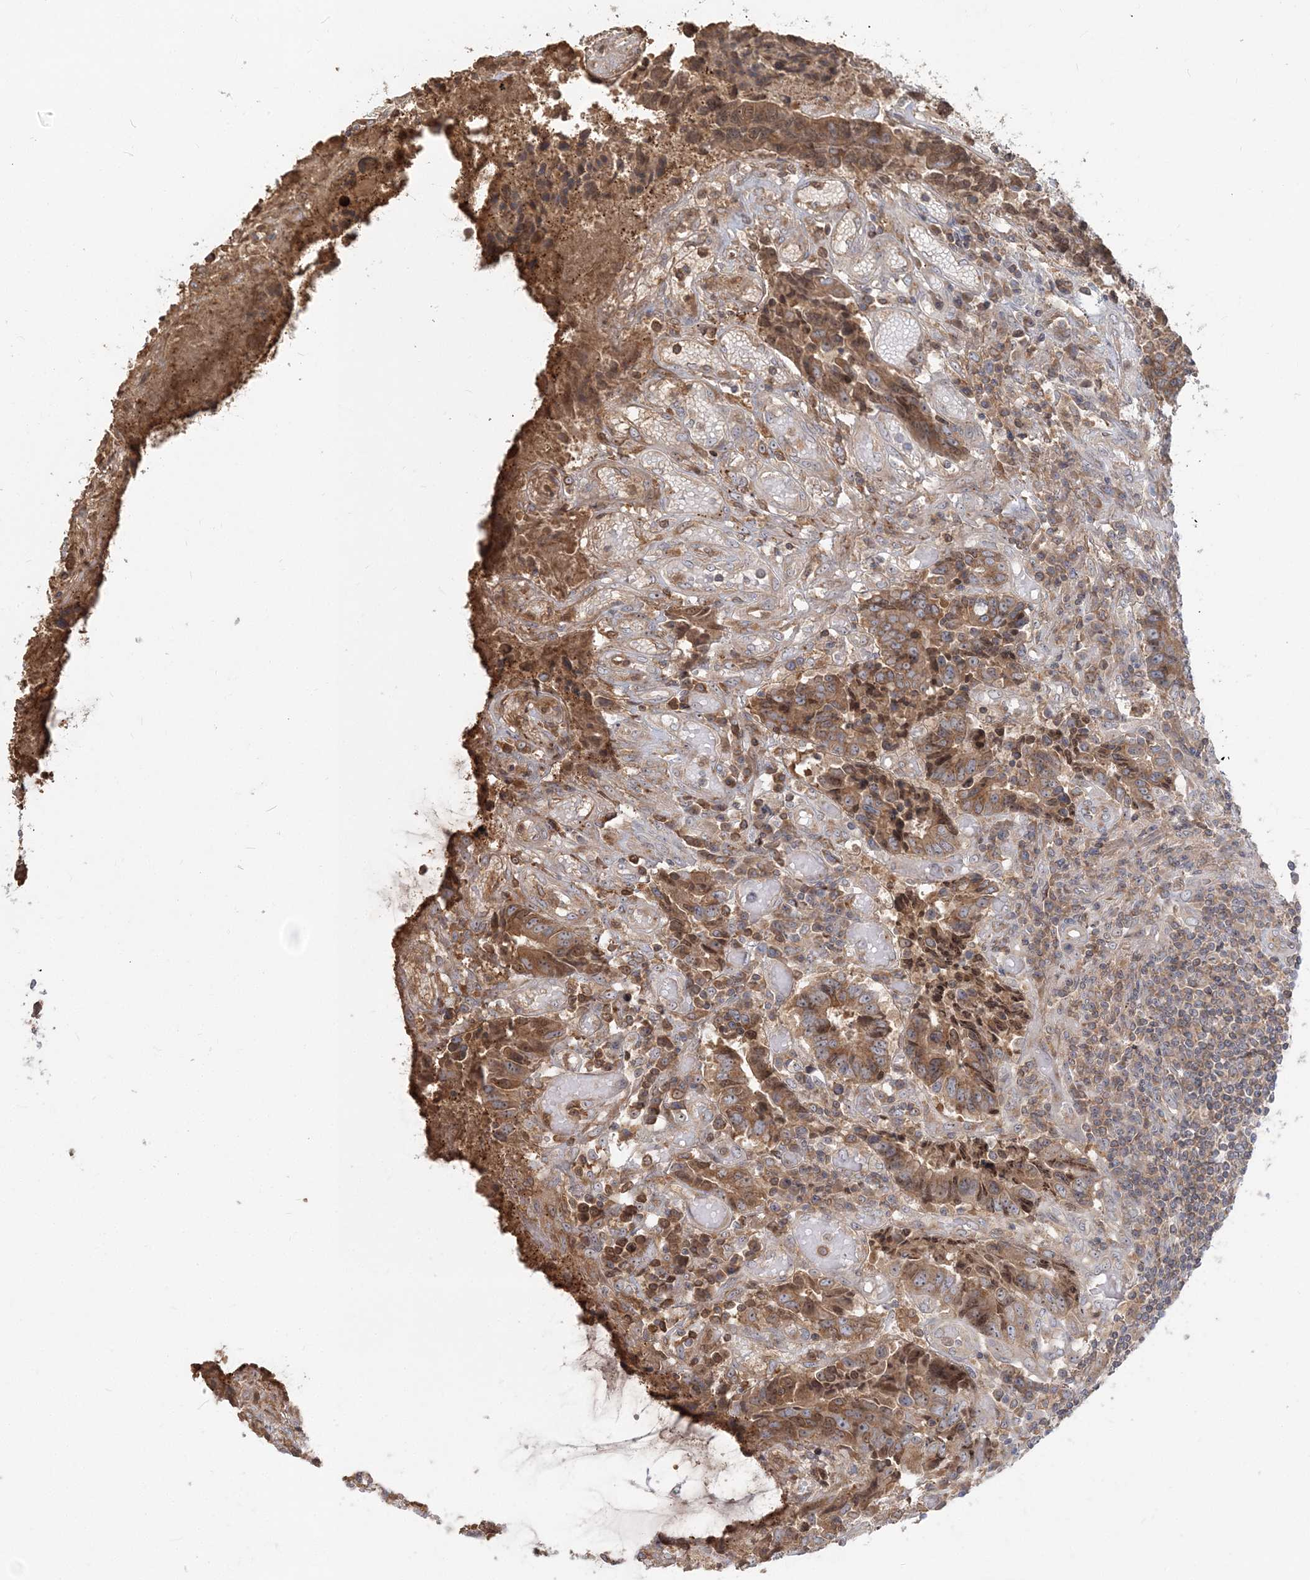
{"staining": {"intensity": "moderate", "quantity": ">75%", "location": "cytoplasmic/membranous"}, "tissue": "colorectal cancer", "cell_type": "Tumor cells", "image_type": "cancer", "snomed": [{"axis": "morphology", "description": "Adenocarcinoma, NOS"}, {"axis": "topography", "description": "Rectum"}], "caption": "This micrograph shows immunohistochemistry staining of colorectal adenocarcinoma, with medium moderate cytoplasmic/membranous positivity in approximately >75% of tumor cells.", "gene": "AP1AR", "patient": {"sex": "male", "age": 84}}